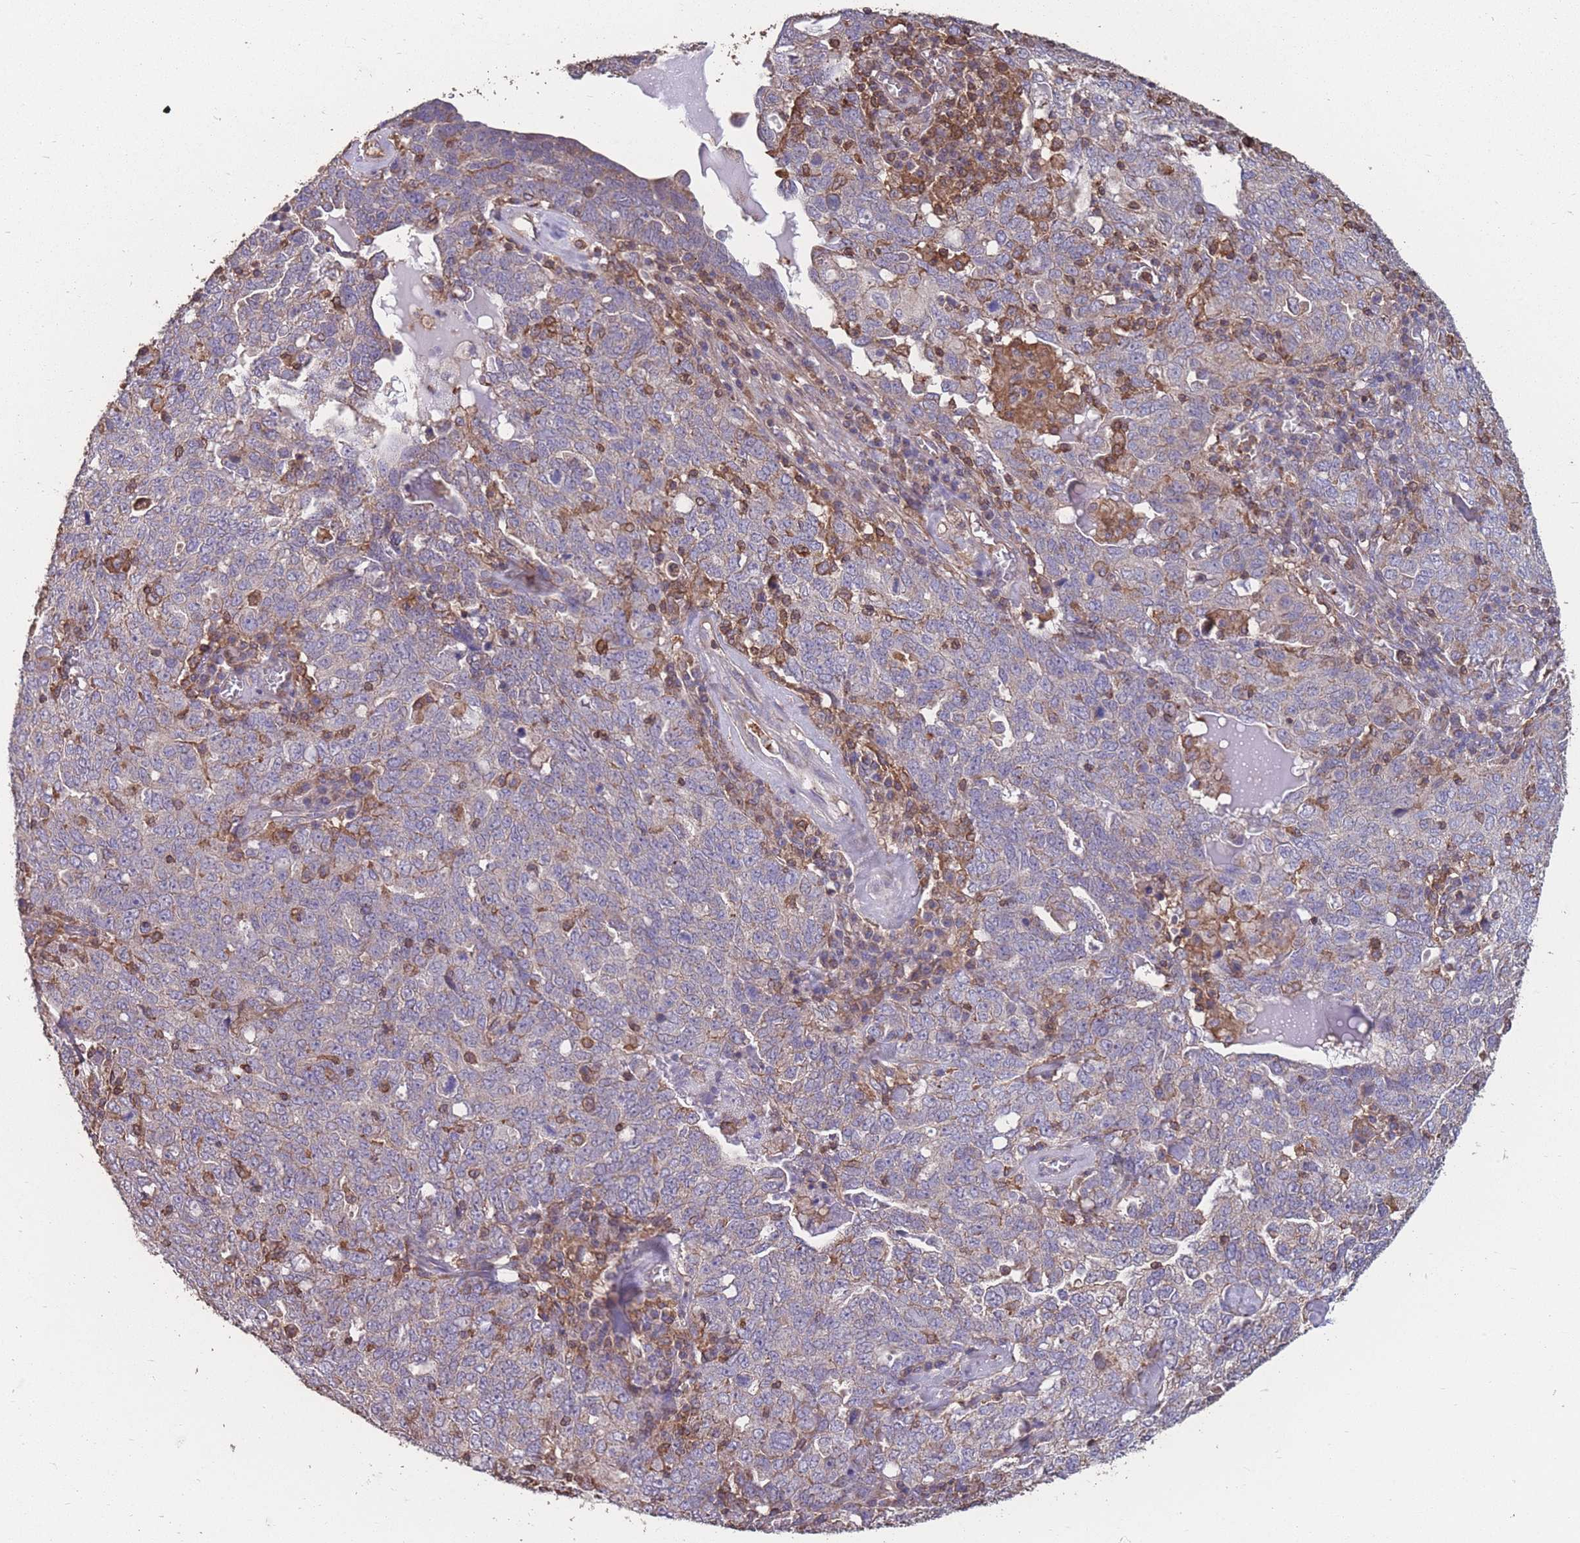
{"staining": {"intensity": "negative", "quantity": "none", "location": "none"}, "tissue": "ovarian cancer", "cell_type": "Tumor cells", "image_type": "cancer", "snomed": [{"axis": "morphology", "description": "Carcinoma, endometroid"}, {"axis": "topography", "description": "Ovary"}], "caption": "The image reveals no staining of tumor cells in ovarian cancer (endometroid carcinoma).", "gene": "NUDT21", "patient": {"sex": "female", "age": 62}}